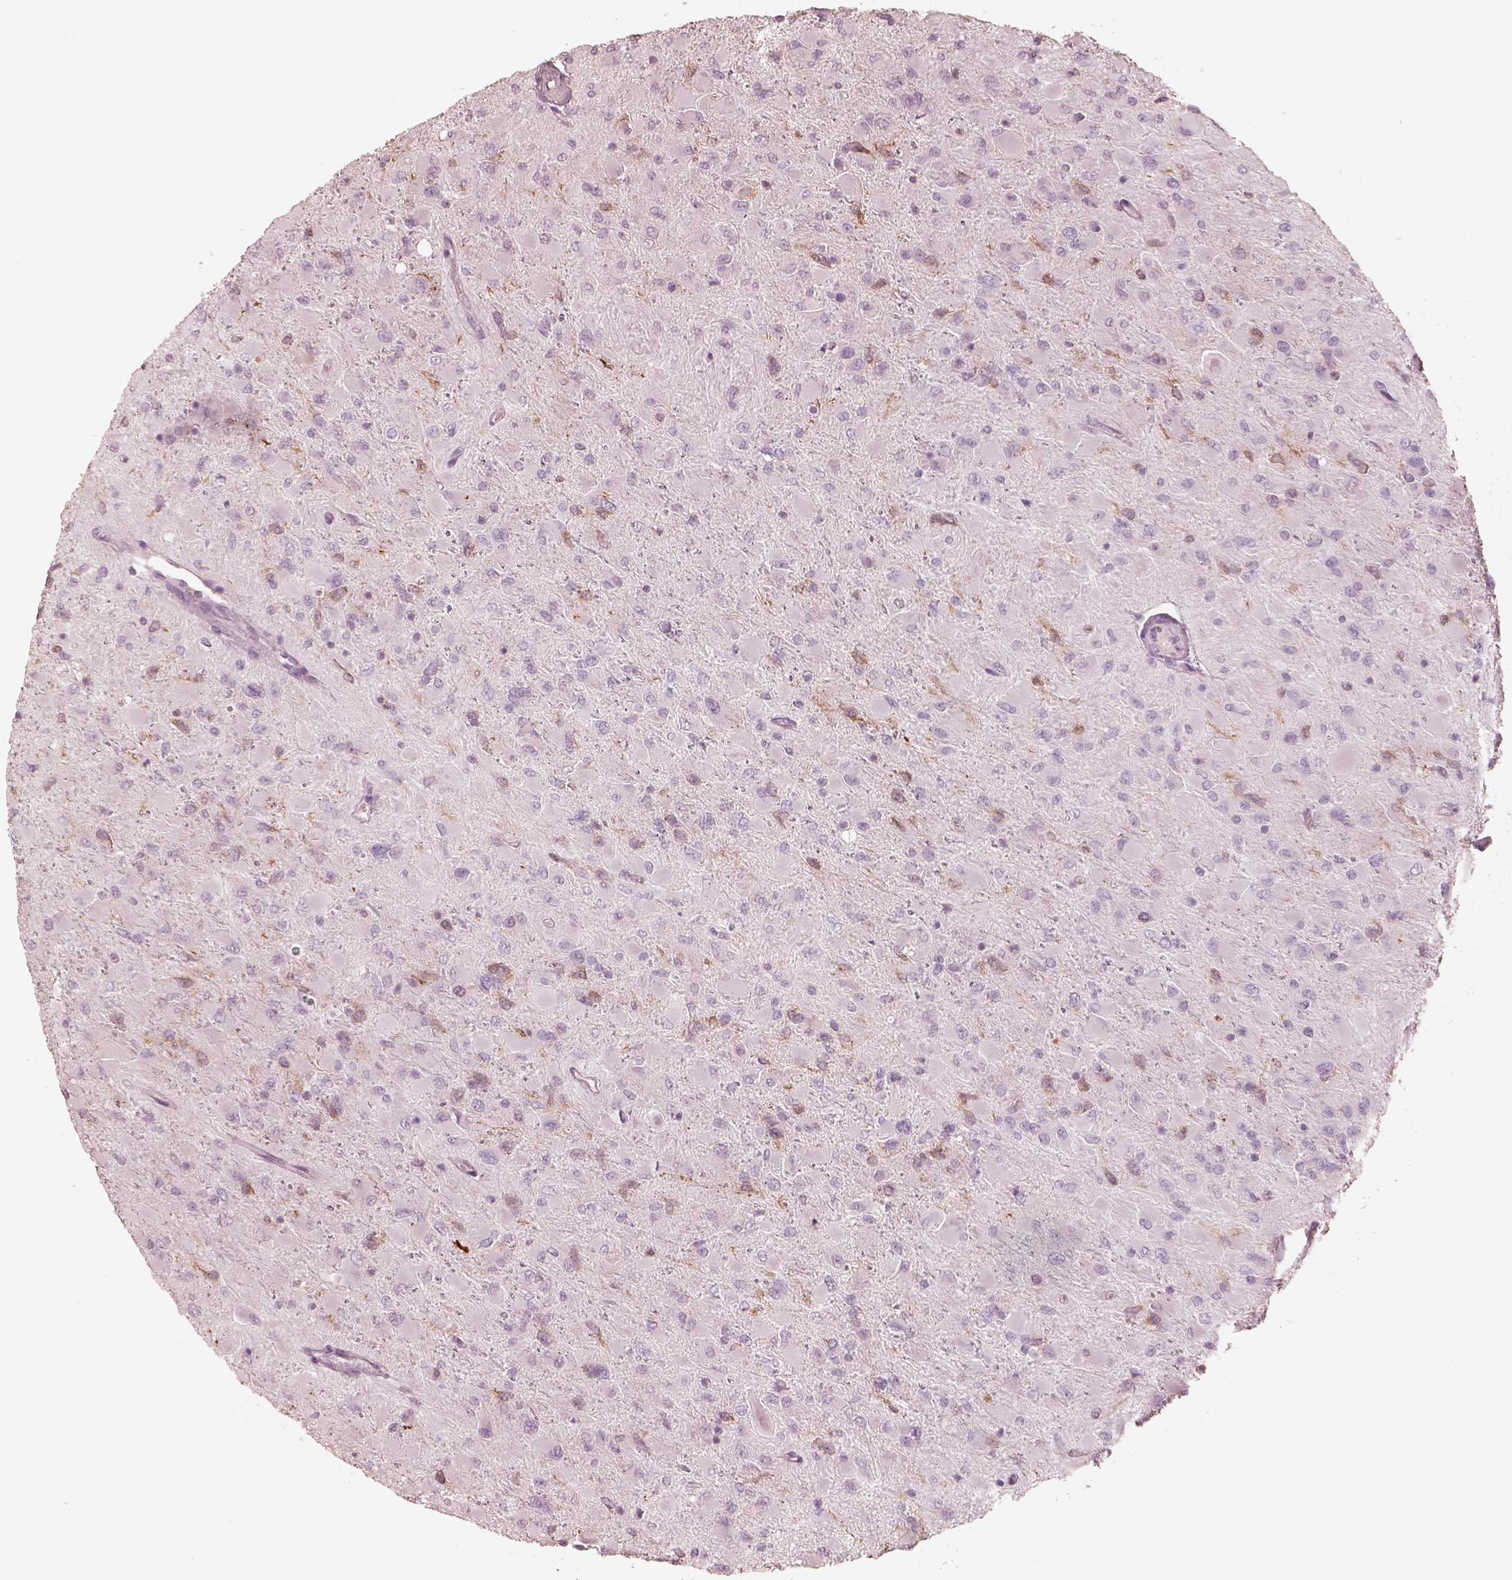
{"staining": {"intensity": "negative", "quantity": "none", "location": "none"}, "tissue": "glioma", "cell_type": "Tumor cells", "image_type": "cancer", "snomed": [{"axis": "morphology", "description": "Glioma, malignant, High grade"}, {"axis": "topography", "description": "Cerebral cortex"}], "caption": "Tumor cells are negative for brown protein staining in glioma.", "gene": "GPRIN1", "patient": {"sex": "female", "age": 36}}